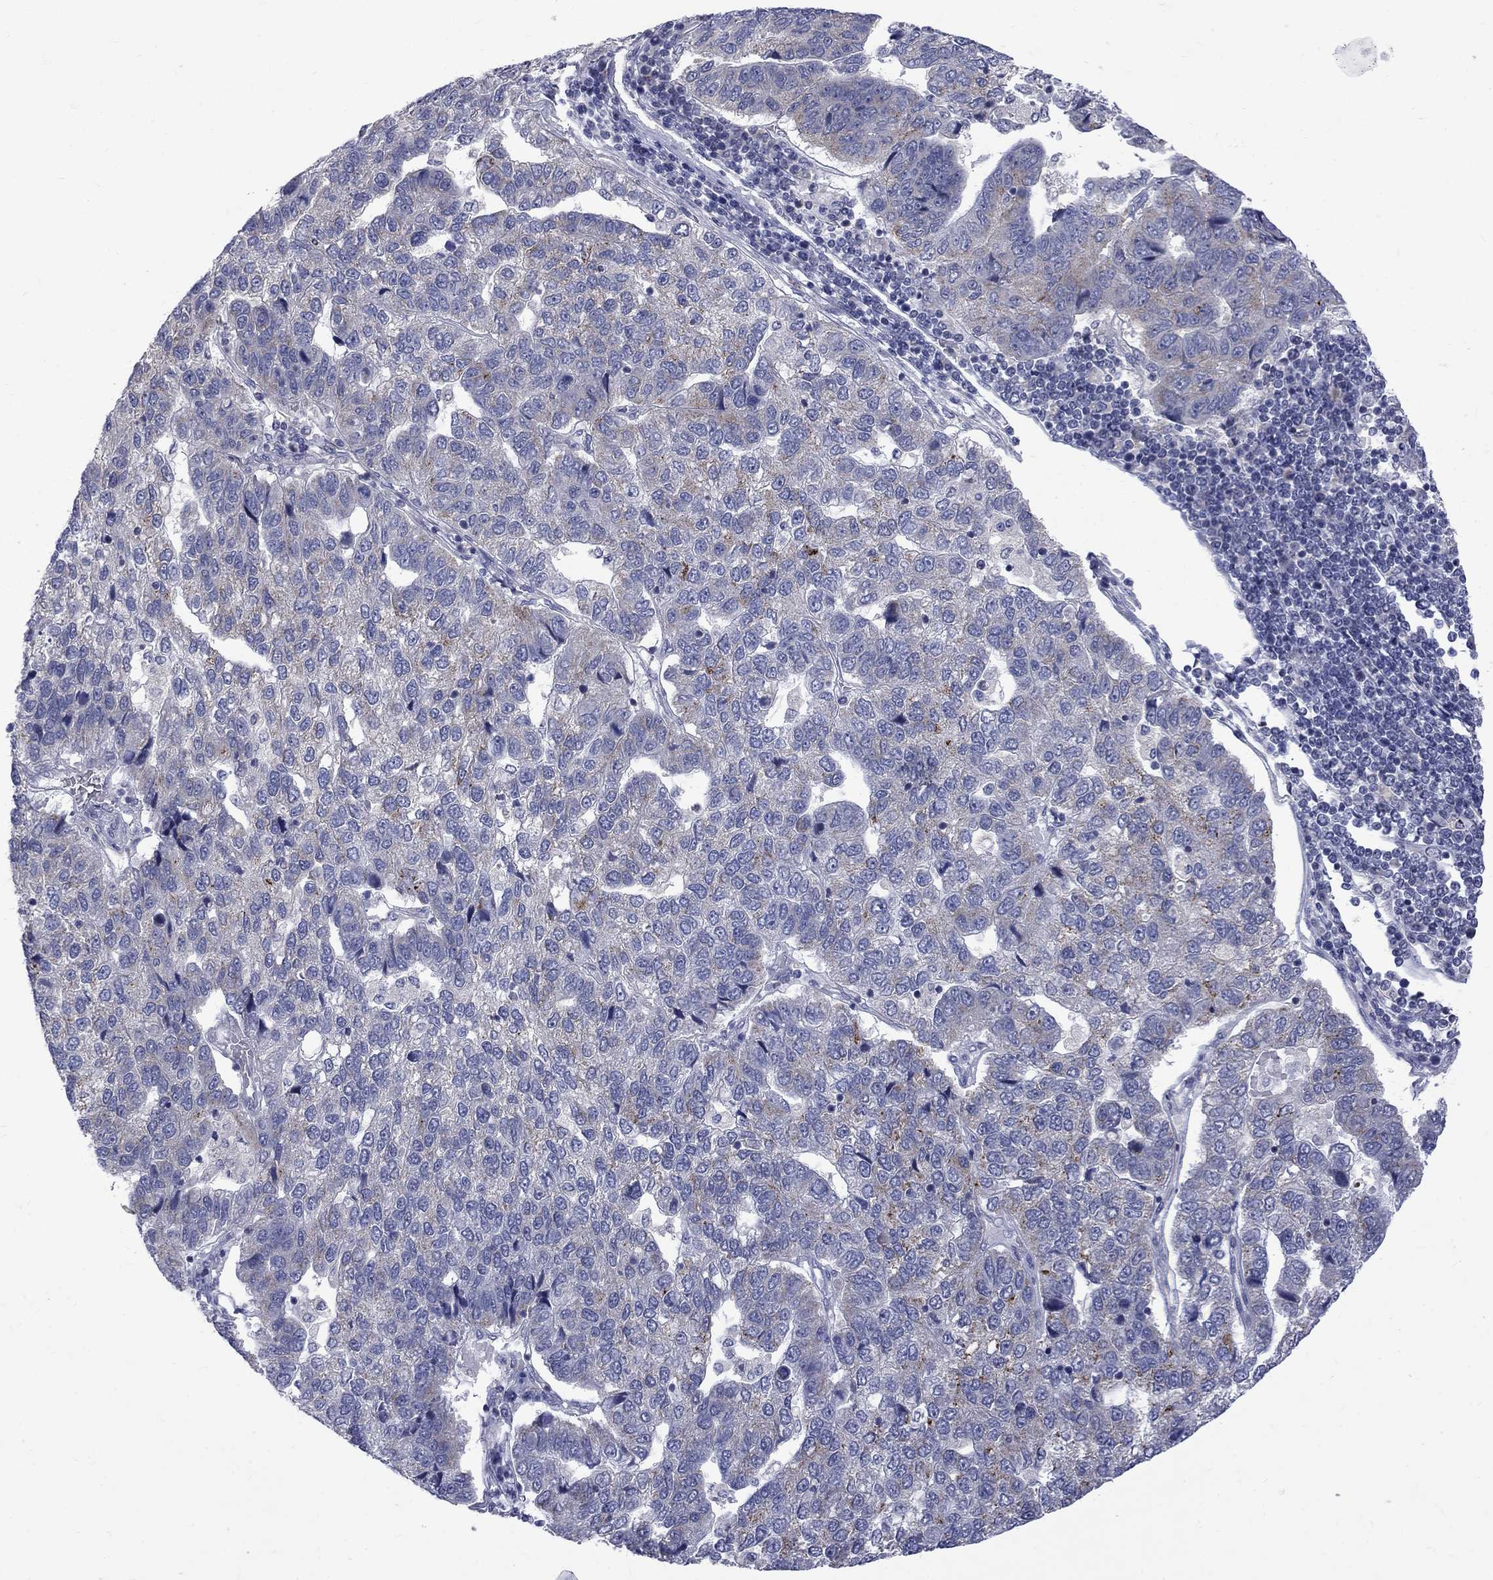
{"staining": {"intensity": "negative", "quantity": "none", "location": "none"}, "tissue": "pancreatic cancer", "cell_type": "Tumor cells", "image_type": "cancer", "snomed": [{"axis": "morphology", "description": "Adenocarcinoma, NOS"}, {"axis": "topography", "description": "Pancreas"}], "caption": "DAB (3,3'-diaminobenzidine) immunohistochemical staining of human pancreatic adenocarcinoma demonstrates no significant expression in tumor cells.", "gene": "SH2B1", "patient": {"sex": "female", "age": 61}}